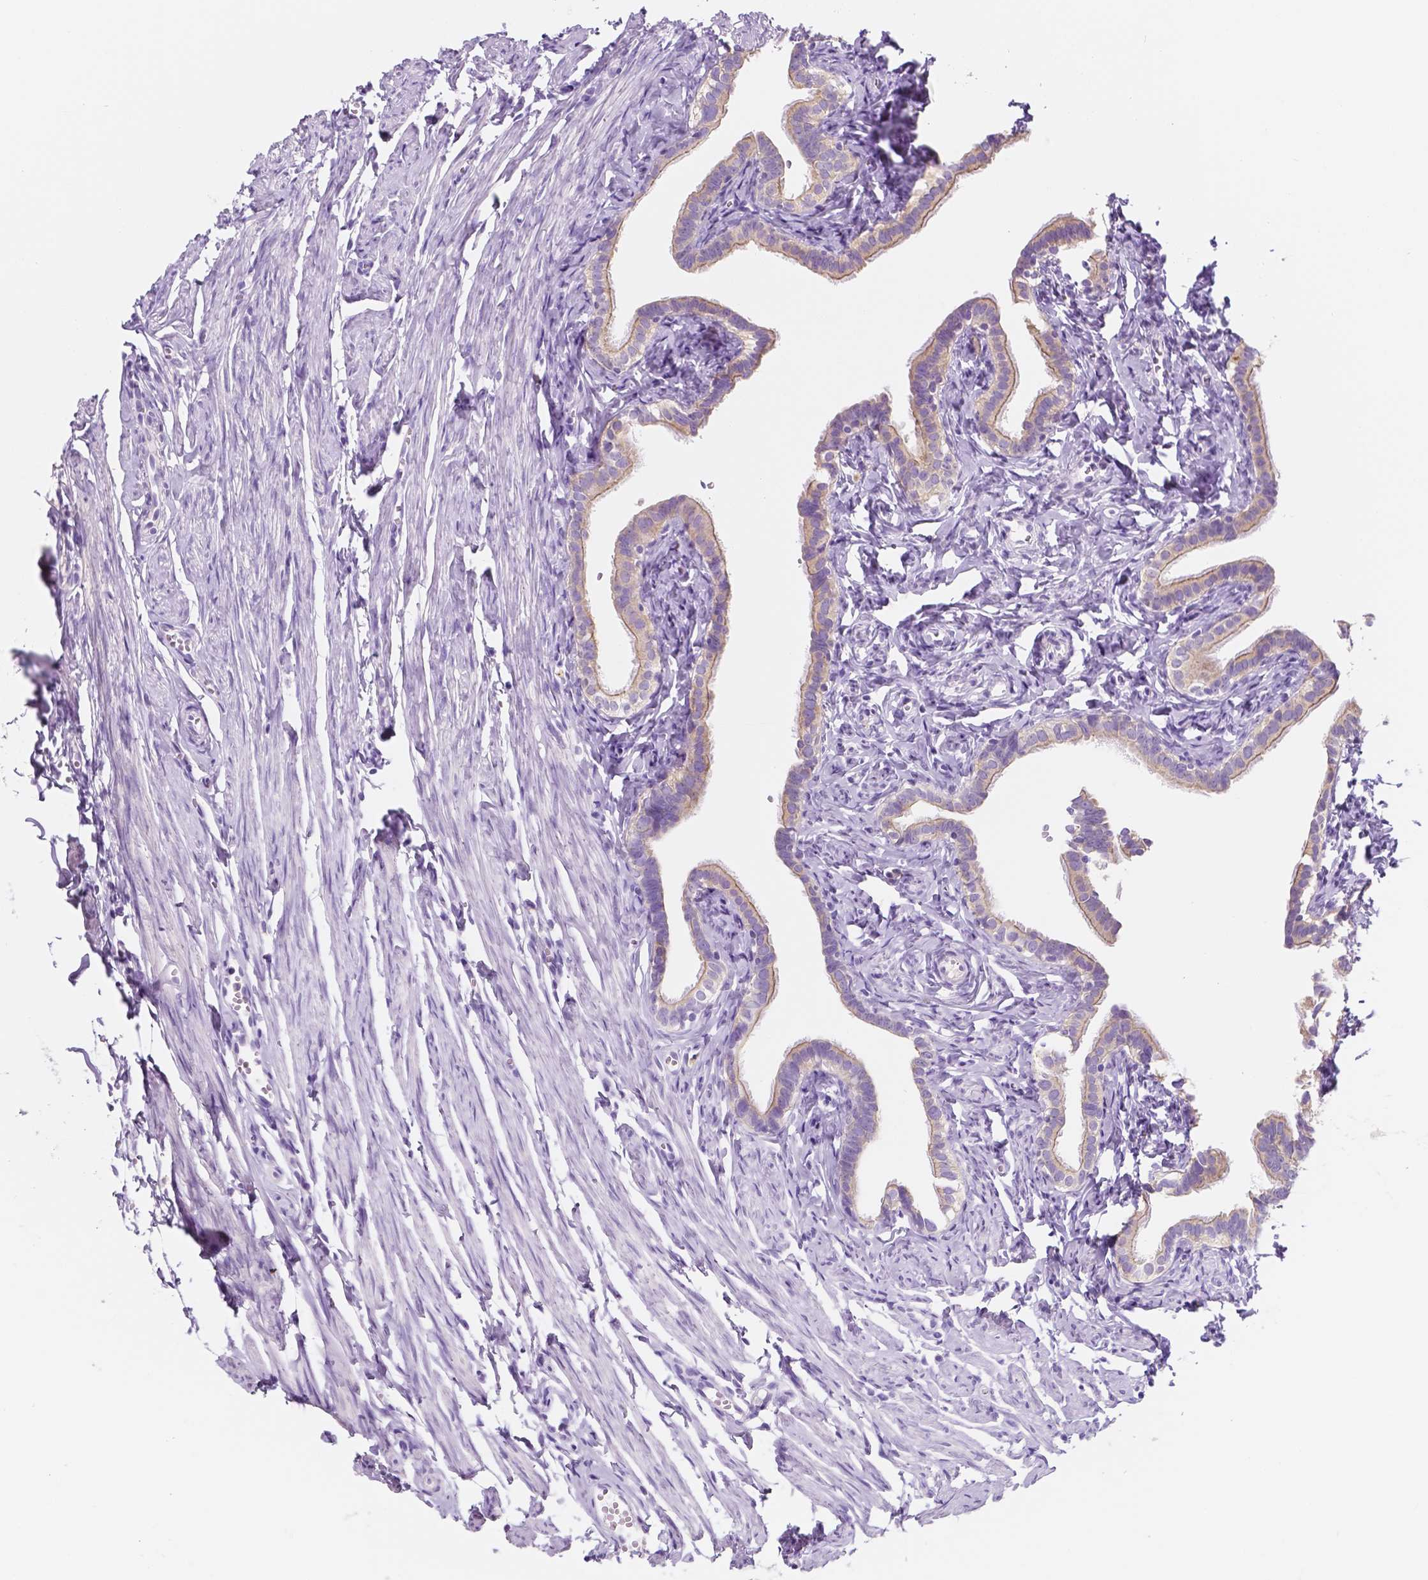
{"staining": {"intensity": "negative", "quantity": "none", "location": "none"}, "tissue": "fallopian tube", "cell_type": "Glandular cells", "image_type": "normal", "snomed": [{"axis": "morphology", "description": "Normal tissue, NOS"}, {"axis": "topography", "description": "Fallopian tube"}], "caption": "IHC photomicrograph of normal fallopian tube: human fallopian tube stained with DAB (3,3'-diaminobenzidine) displays no significant protein staining in glandular cells.", "gene": "SIRT2", "patient": {"sex": "female", "age": 41}}